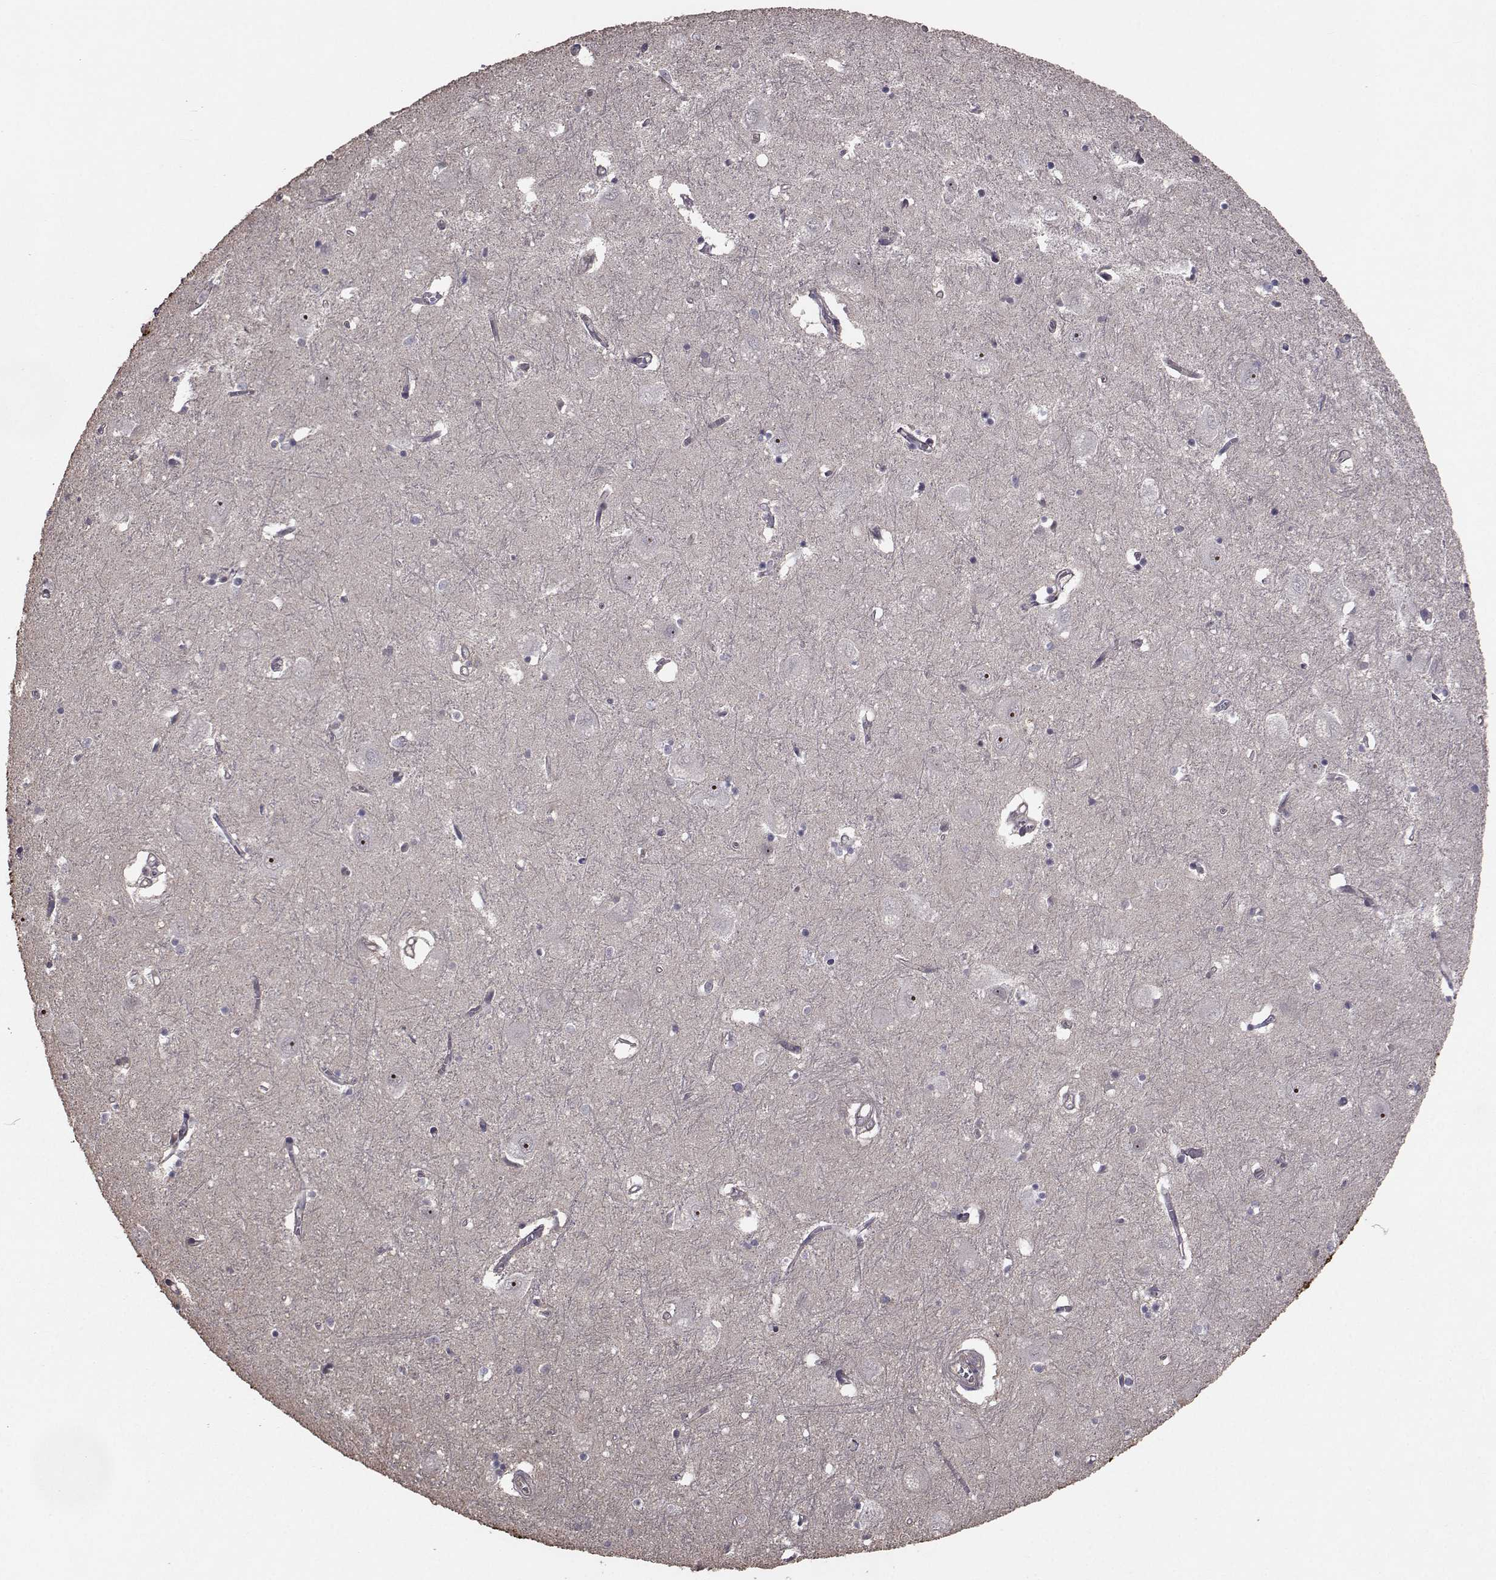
{"staining": {"intensity": "negative", "quantity": "none", "location": "none"}, "tissue": "caudate", "cell_type": "Glial cells", "image_type": "normal", "snomed": [{"axis": "morphology", "description": "Normal tissue, NOS"}, {"axis": "topography", "description": "Lateral ventricle wall"}], "caption": "Unremarkable caudate was stained to show a protein in brown. There is no significant positivity in glial cells.", "gene": "TRIP10", "patient": {"sex": "male", "age": 54}}